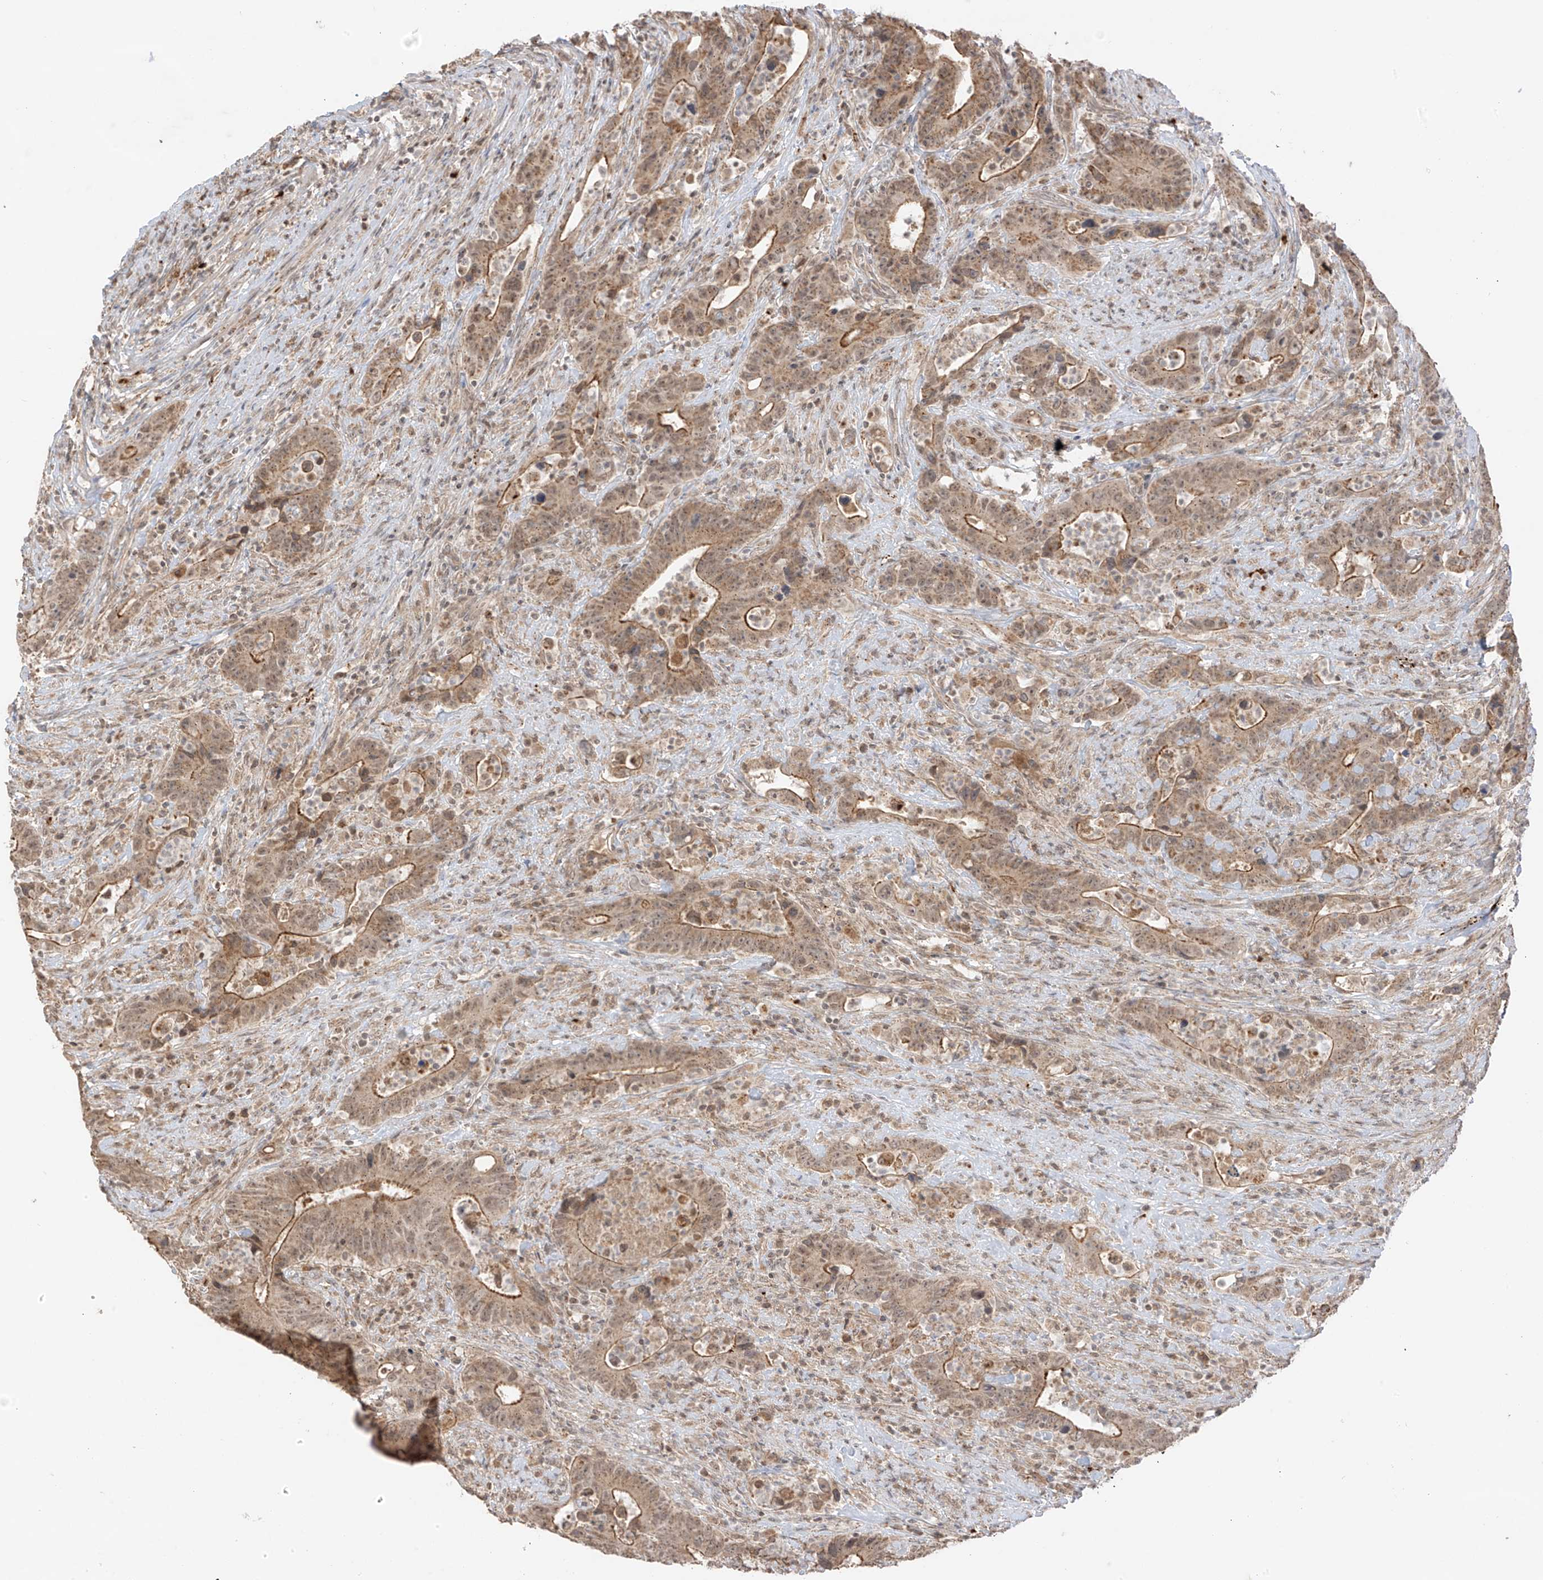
{"staining": {"intensity": "moderate", "quantity": ">75%", "location": "cytoplasmic/membranous"}, "tissue": "colorectal cancer", "cell_type": "Tumor cells", "image_type": "cancer", "snomed": [{"axis": "morphology", "description": "Adenocarcinoma, NOS"}, {"axis": "topography", "description": "Colon"}], "caption": "Immunohistochemical staining of human colorectal cancer exhibits medium levels of moderate cytoplasmic/membranous positivity in approximately >75% of tumor cells.", "gene": "N4BP3", "patient": {"sex": "female", "age": 75}}